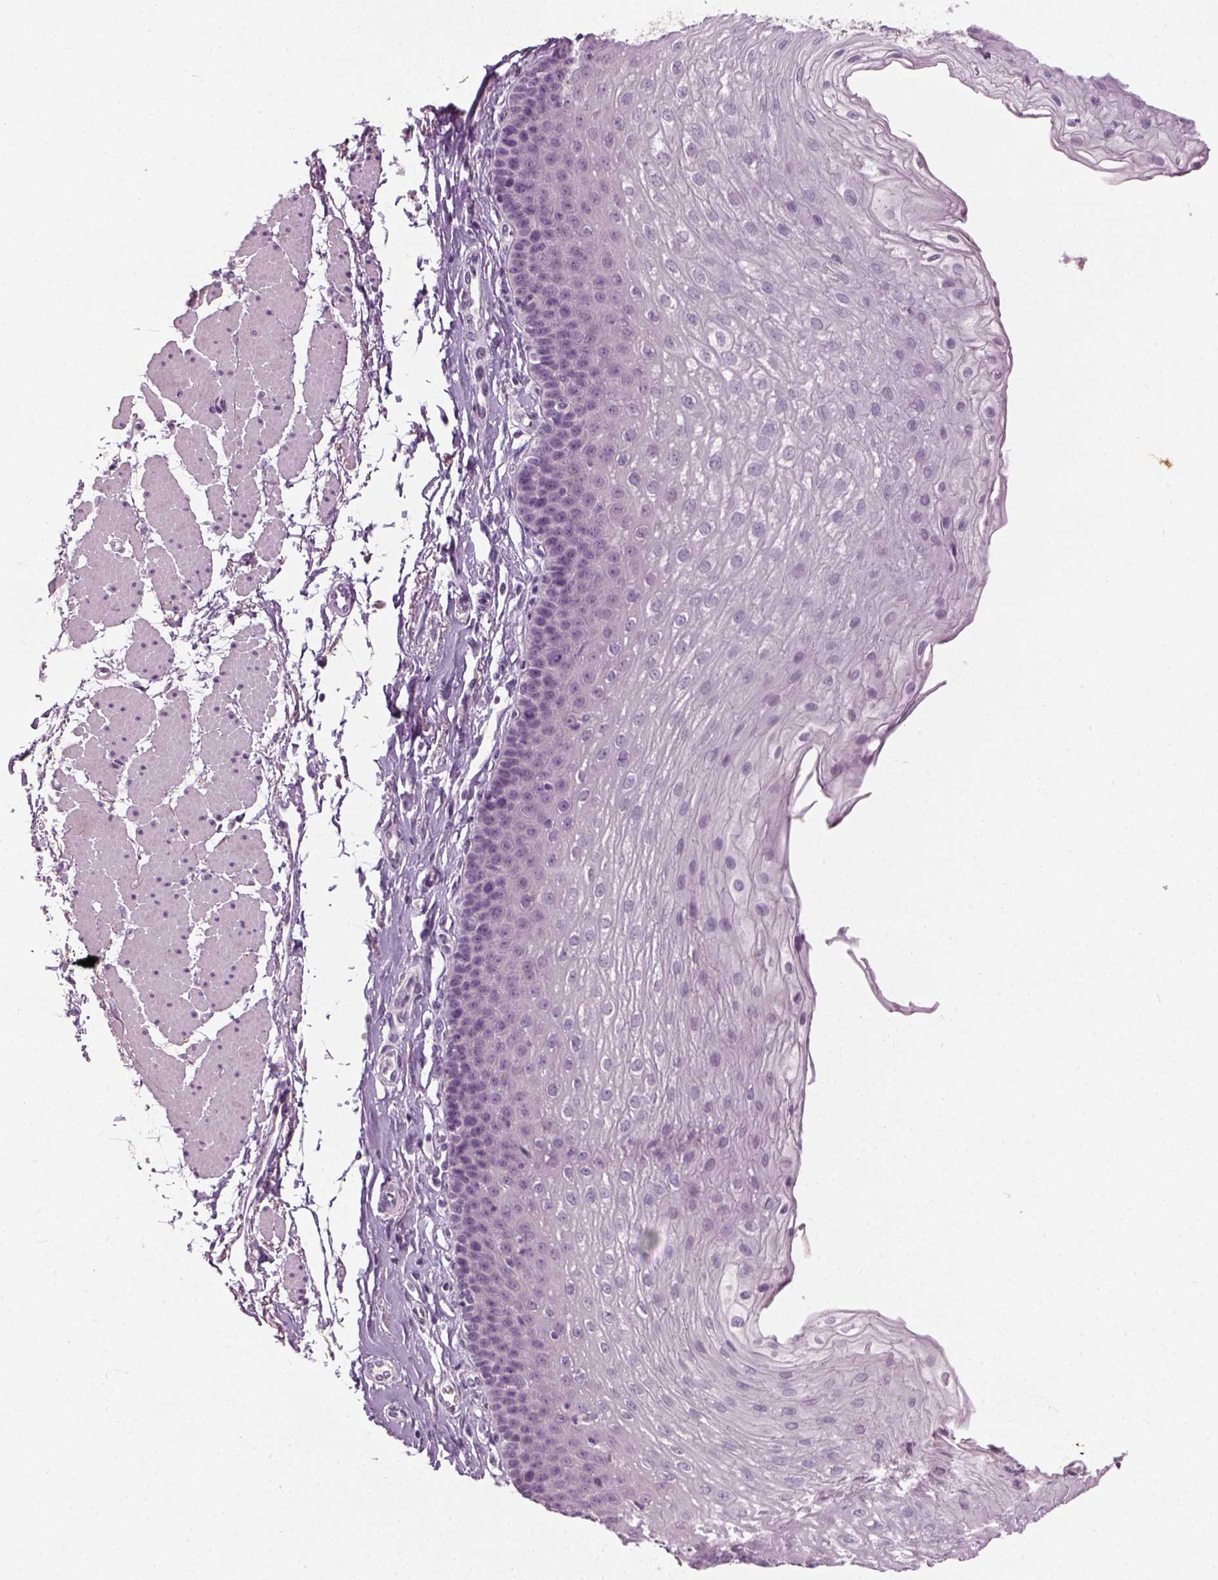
{"staining": {"intensity": "negative", "quantity": "none", "location": "none"}, "tissue": "esophagus", "cell_type": "Squamous epithelial cells", "image_type": "normal", "snomed": [{"axis": "morphology", "description": "Normal tissue, NOS"}, {"axis": "topography", "description": "Esophagus"}], "caption": "A micrograph of esophagus stained for a protein demonstrates no brown staining in squamous epithelial cells.", "gene": "TH", "patient": {"sex": "female", "age": 81}}